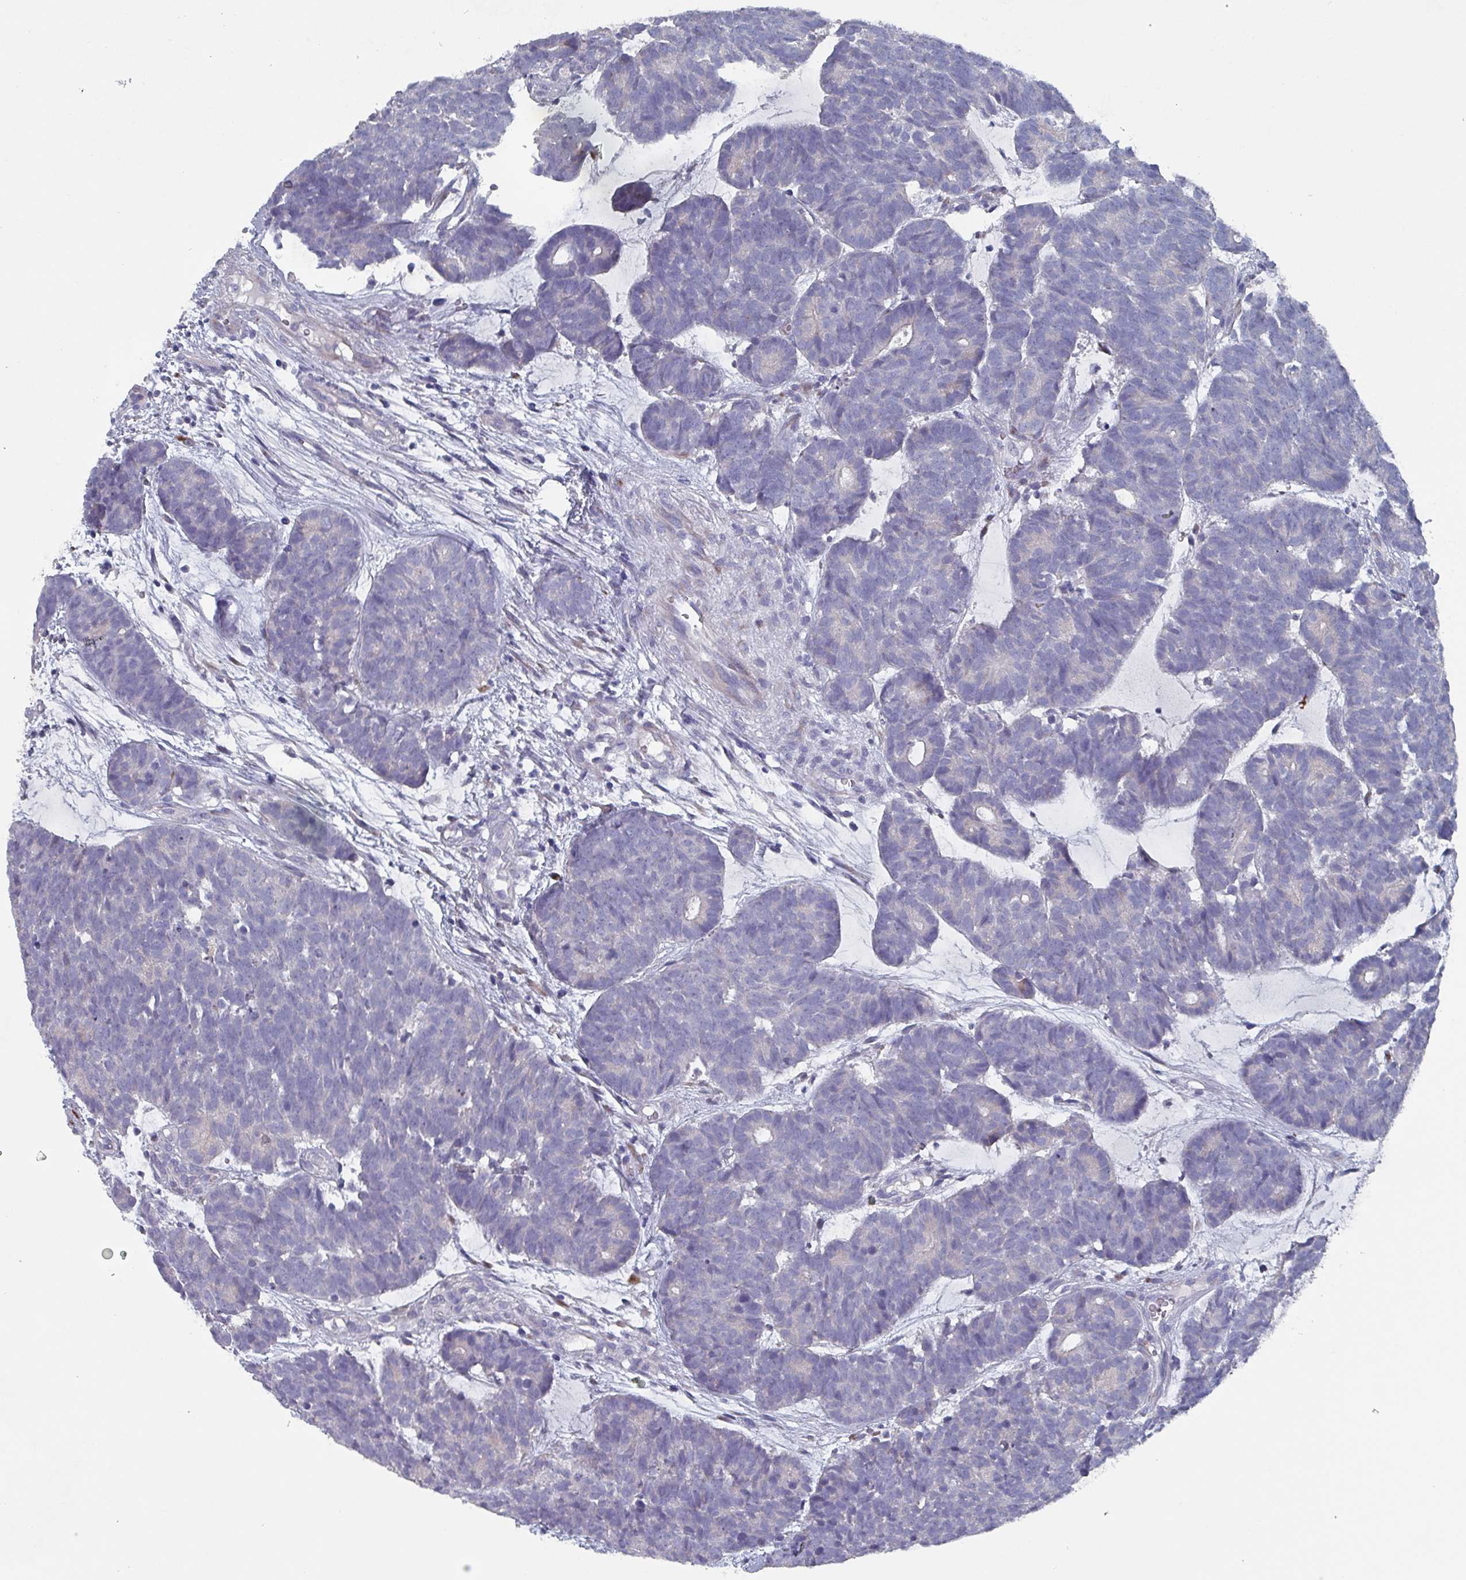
{"staining": {"intensity": "negative", "quantity": "none", "location": "none"}, "tissue": "head and neck cancer", "cell_type": "Tumor cells", "image_type": "cancer", "snomed": [{"axis": "morphology", "description": "Adenocarcinoma, NOS"}, {"axis": "topography", "description": "Head-Neck"}], "caption": "DAB (3,3'-diaminobenzidine) immunohistochemical staining of head and neck cancer displays no significant expression in tumor cells.", "gene": "DRD5", "patient": {"sex": "female", "age": 81}}